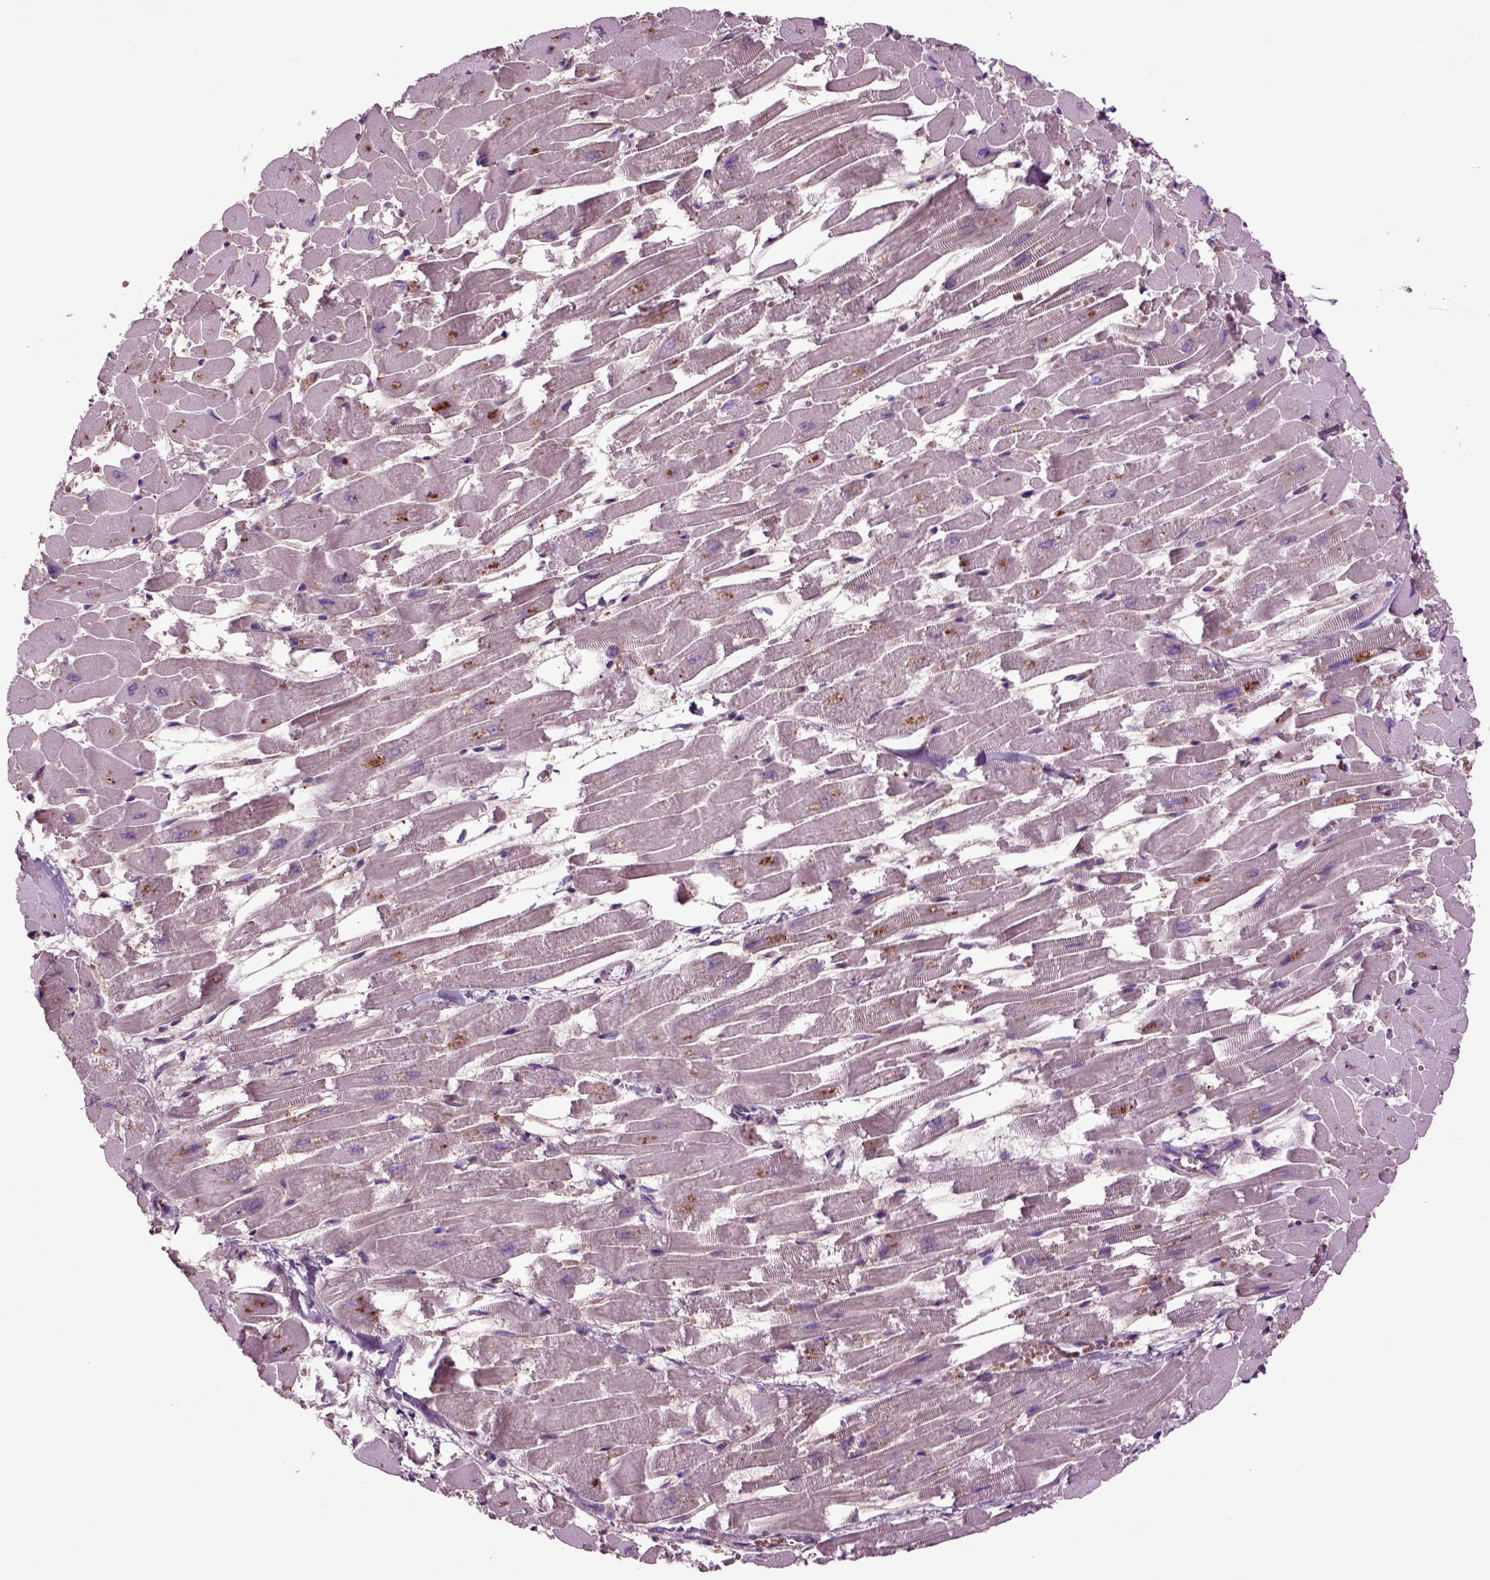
{"staining": {"intensity": "negative", "quantity": "none", "location": "none"}, "tissue": "heart muscle", "cell_type": "Cardiomyocytes", "image_type": "normal", "snomed": [{"axis": "morphology", "description": "Normal tissue, NOS"}, {"axis": "topography", "description": "Heart"}], "caption": "DAB (3,3'-diaminobenzidine) immunohistochemical staining of benign heart muscle exhibits no significant staining in cardiomyocytes.", "gene": "SPON1", "patient": {"sex": "female", "age": 52}}